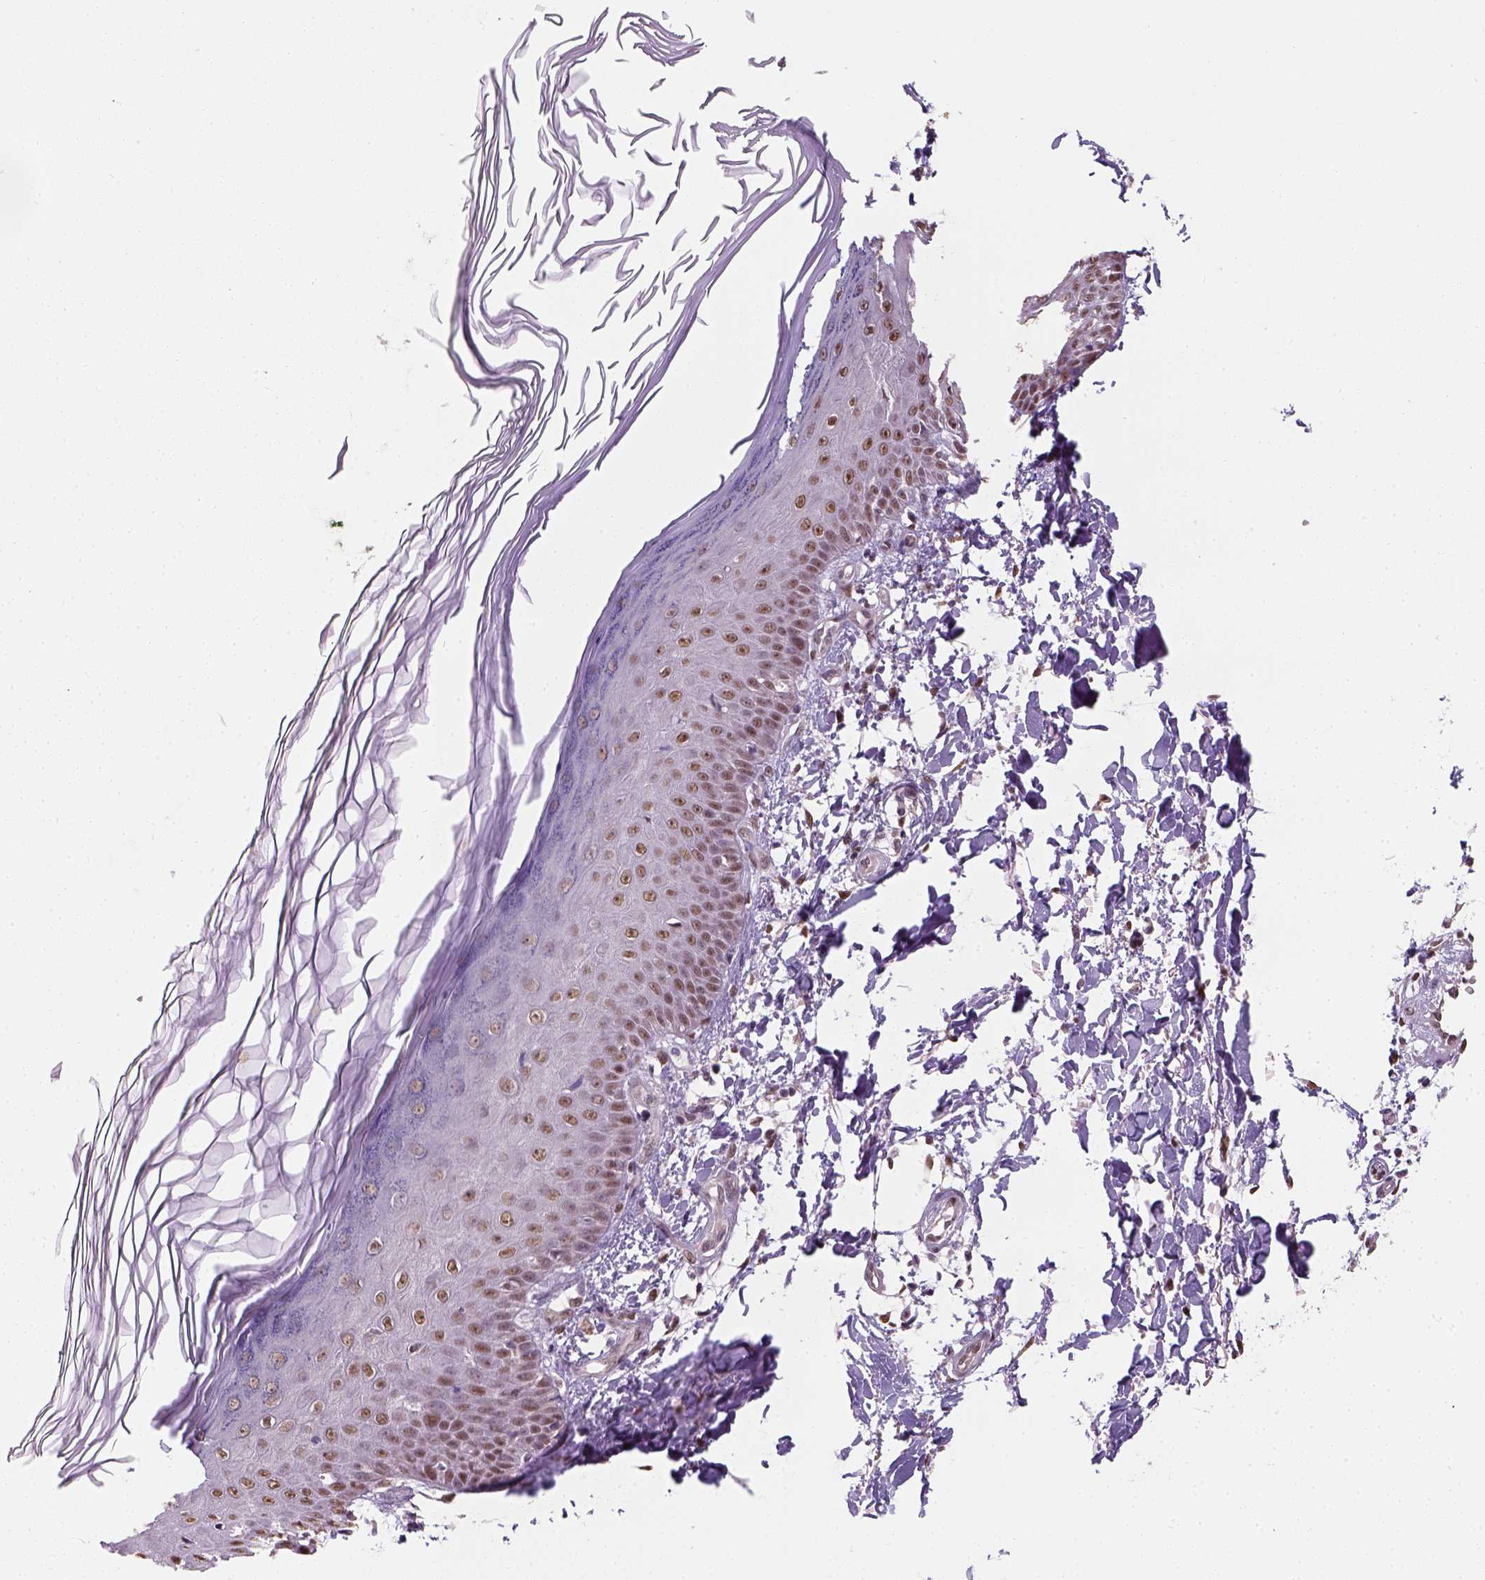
{"staining": {"intensity": "moderate", "quantity": ">75%", "location": "nuclear"}, "tissue": "skin", "cell_type": "Fibroblasts", "image_type": "normal", "snomed": [{"axis": "morphology", "description": "Normal tissue, NOS"}, {"axis": "topography", "description": "Skin"}], "caption": "Immunohistochemistry (IHC) staining of unremarkable skin, which displays medium levels of moderate nuclear positivity in approximately >75% of fibroblasts indicating moderate nuclear protein expression. The staining was performed using DAB (3,3'-diaminobenzidine) (brown) for protein detection and nuclei were counterstained in hematoxylin (blue).", "gene": "C1orf112", "patient": {"sex": "female", "age": 62}}